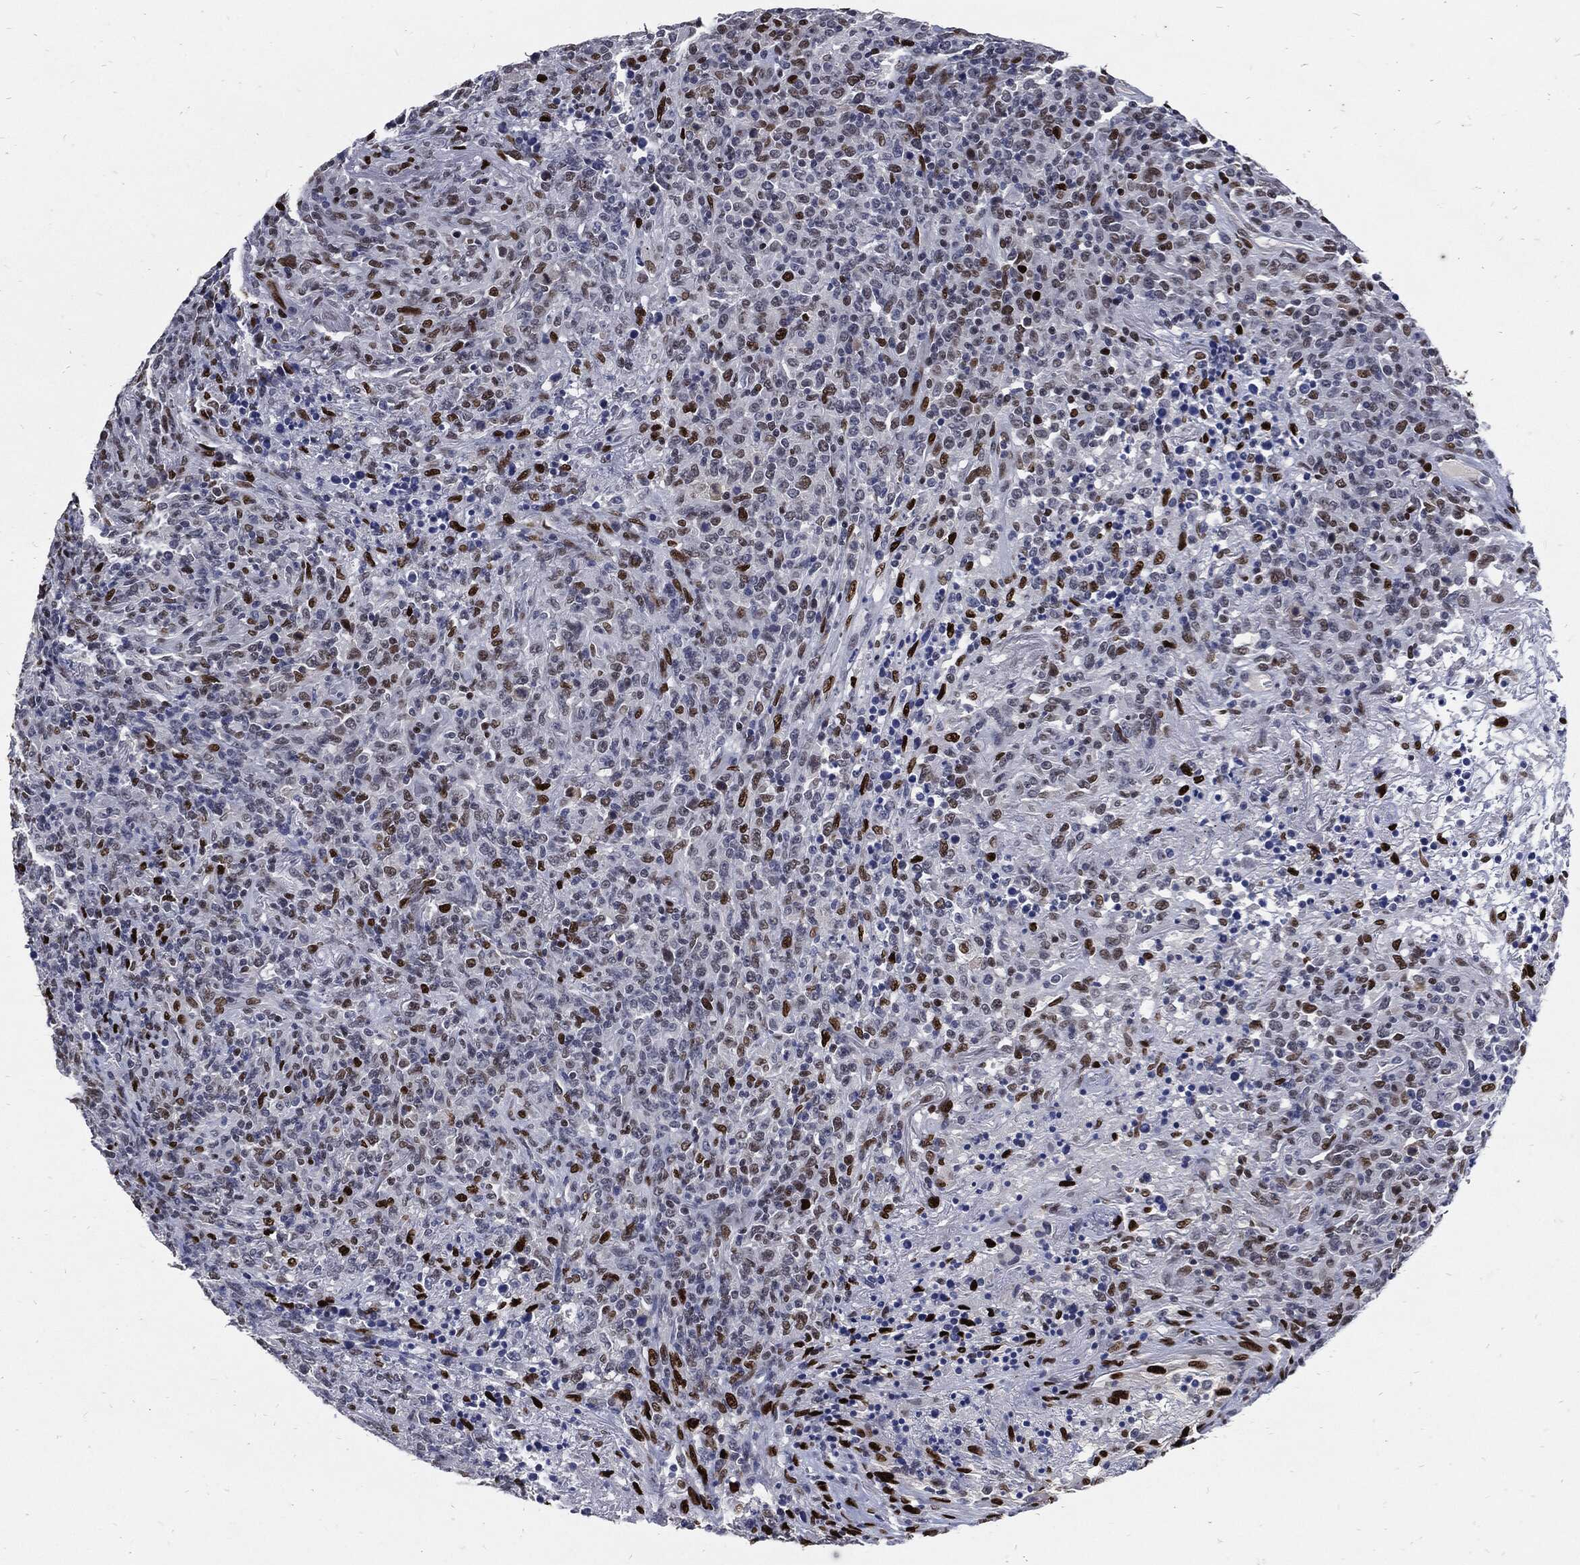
{"staining": {"intensity": "strong", "quantity": "<25%", "location": "nuclear"}, "tissue": "lymphoma", "cell_type": "Tumor cells", "image_type": "cancer", "snomed": [{"axis": "morphology", "description": "Malignant lymphoma, non-Hodgkin's type, High grade"}, {"axis": "topography", "description": "Lung"}], "caption": "Immunohistochemistry of malignant lymphoma, non-Hodgkin's type (high-grade) reveals medium levels of strong nuclear positivity in approximately <25% of tumor cells.", "gene": "JUN", "patient": {"sex": "male", "age": 79}}